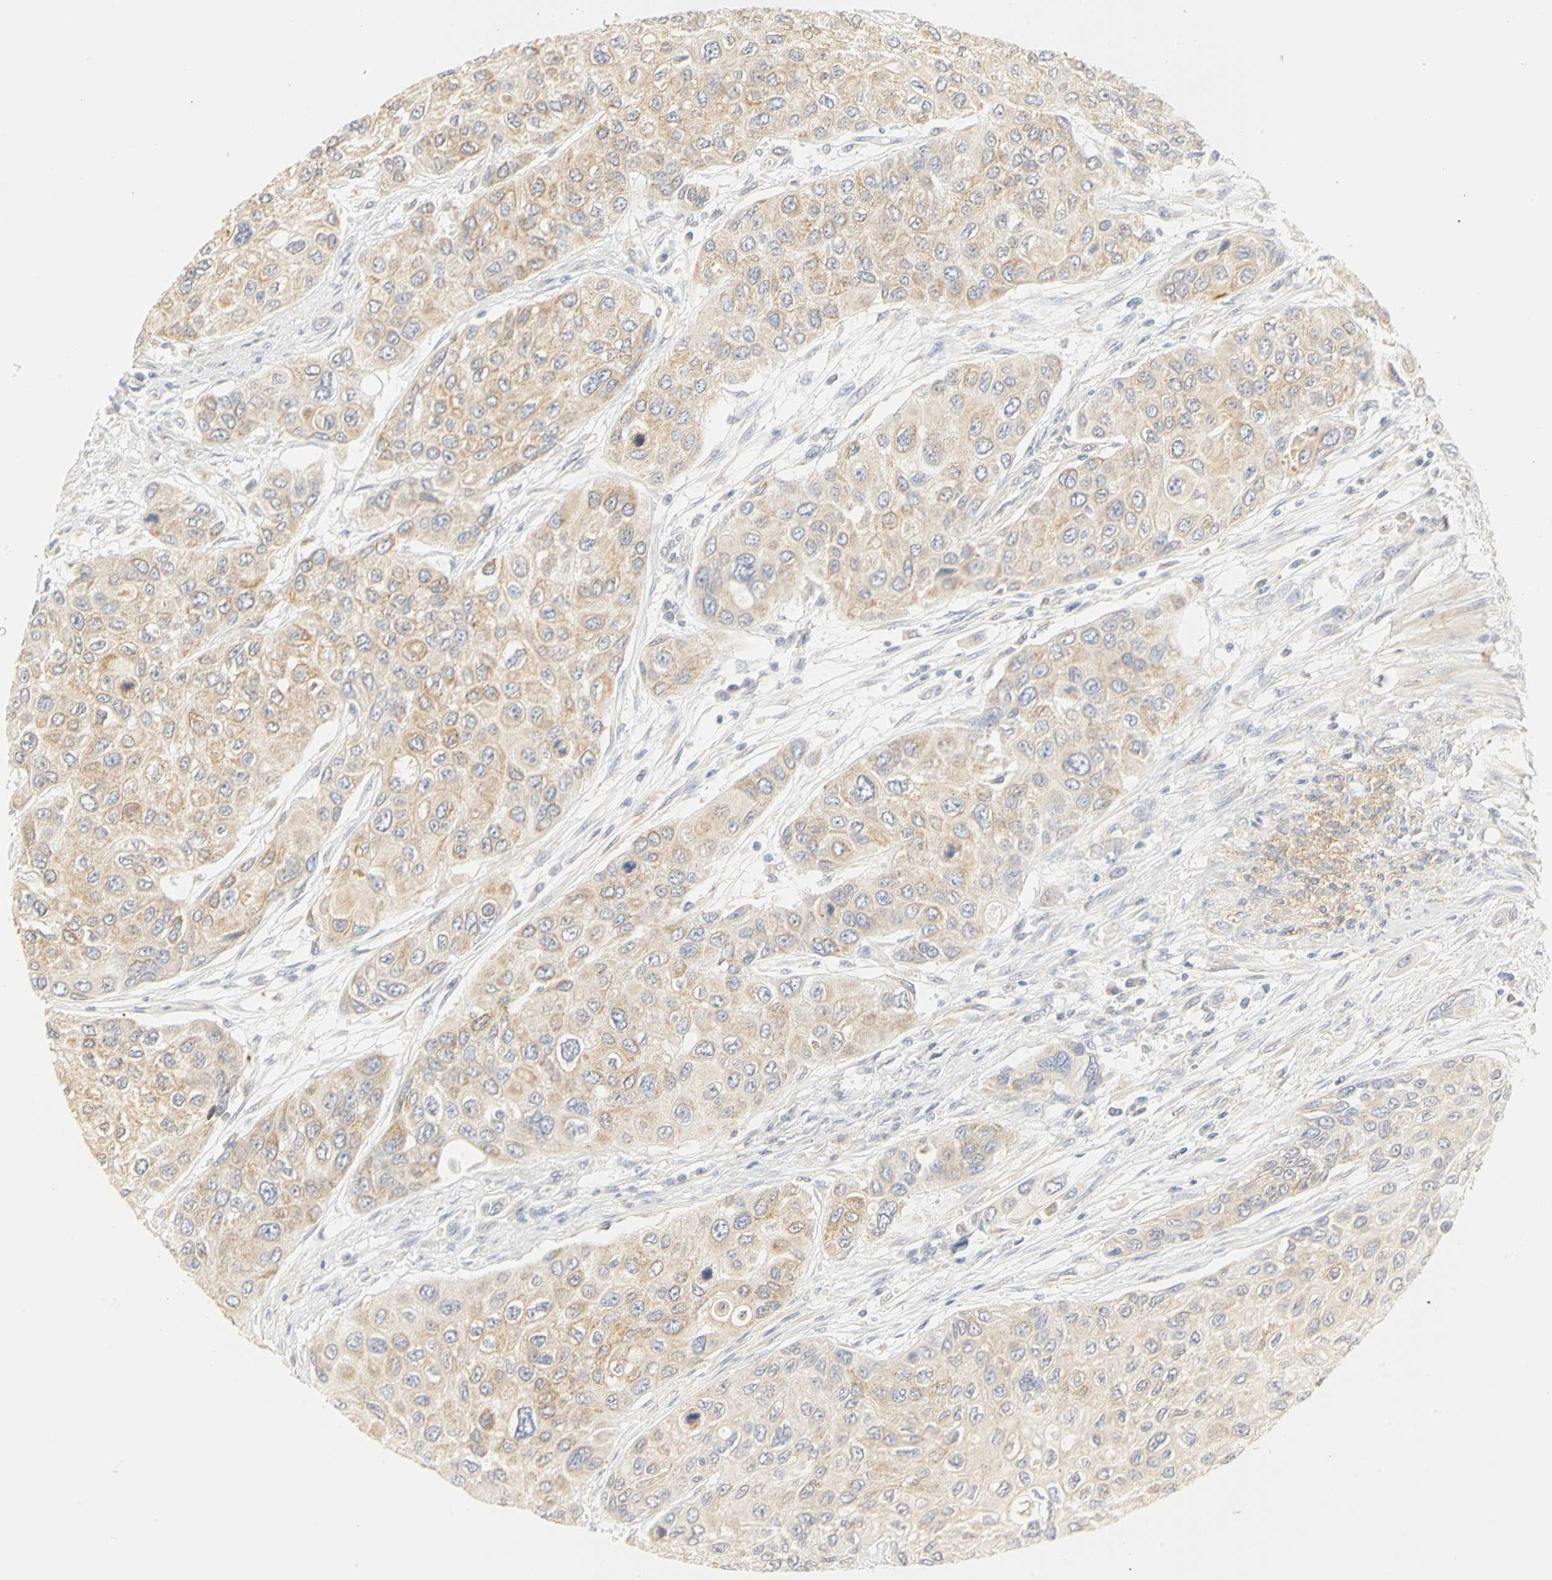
{"staining": {"intensity": "moderate", "quantity": ">75%", "location": "cytoplasmic/membranous"}, "tissue": "urothelial cancer", "cell_type": "Tumor cells", "image_type": "cancer", "snomed": [{"axis": "morphology", "description": "Urothelial carcinoma, High grade"}, {"axis": "topography", "description": "Urinary bladder"}], "caption": "Immunohistochemical staining of human urothelial cancer displays medium levels of moderate cytoplasmic/membranous protein staining in about >75% of tumor cells. (DAB (3,3'-diaminobenzidine) IHC with brightfield microscopy, high magnification).", "gene": "GNRH2", "patient": {"sex": "female", "age": 56}}